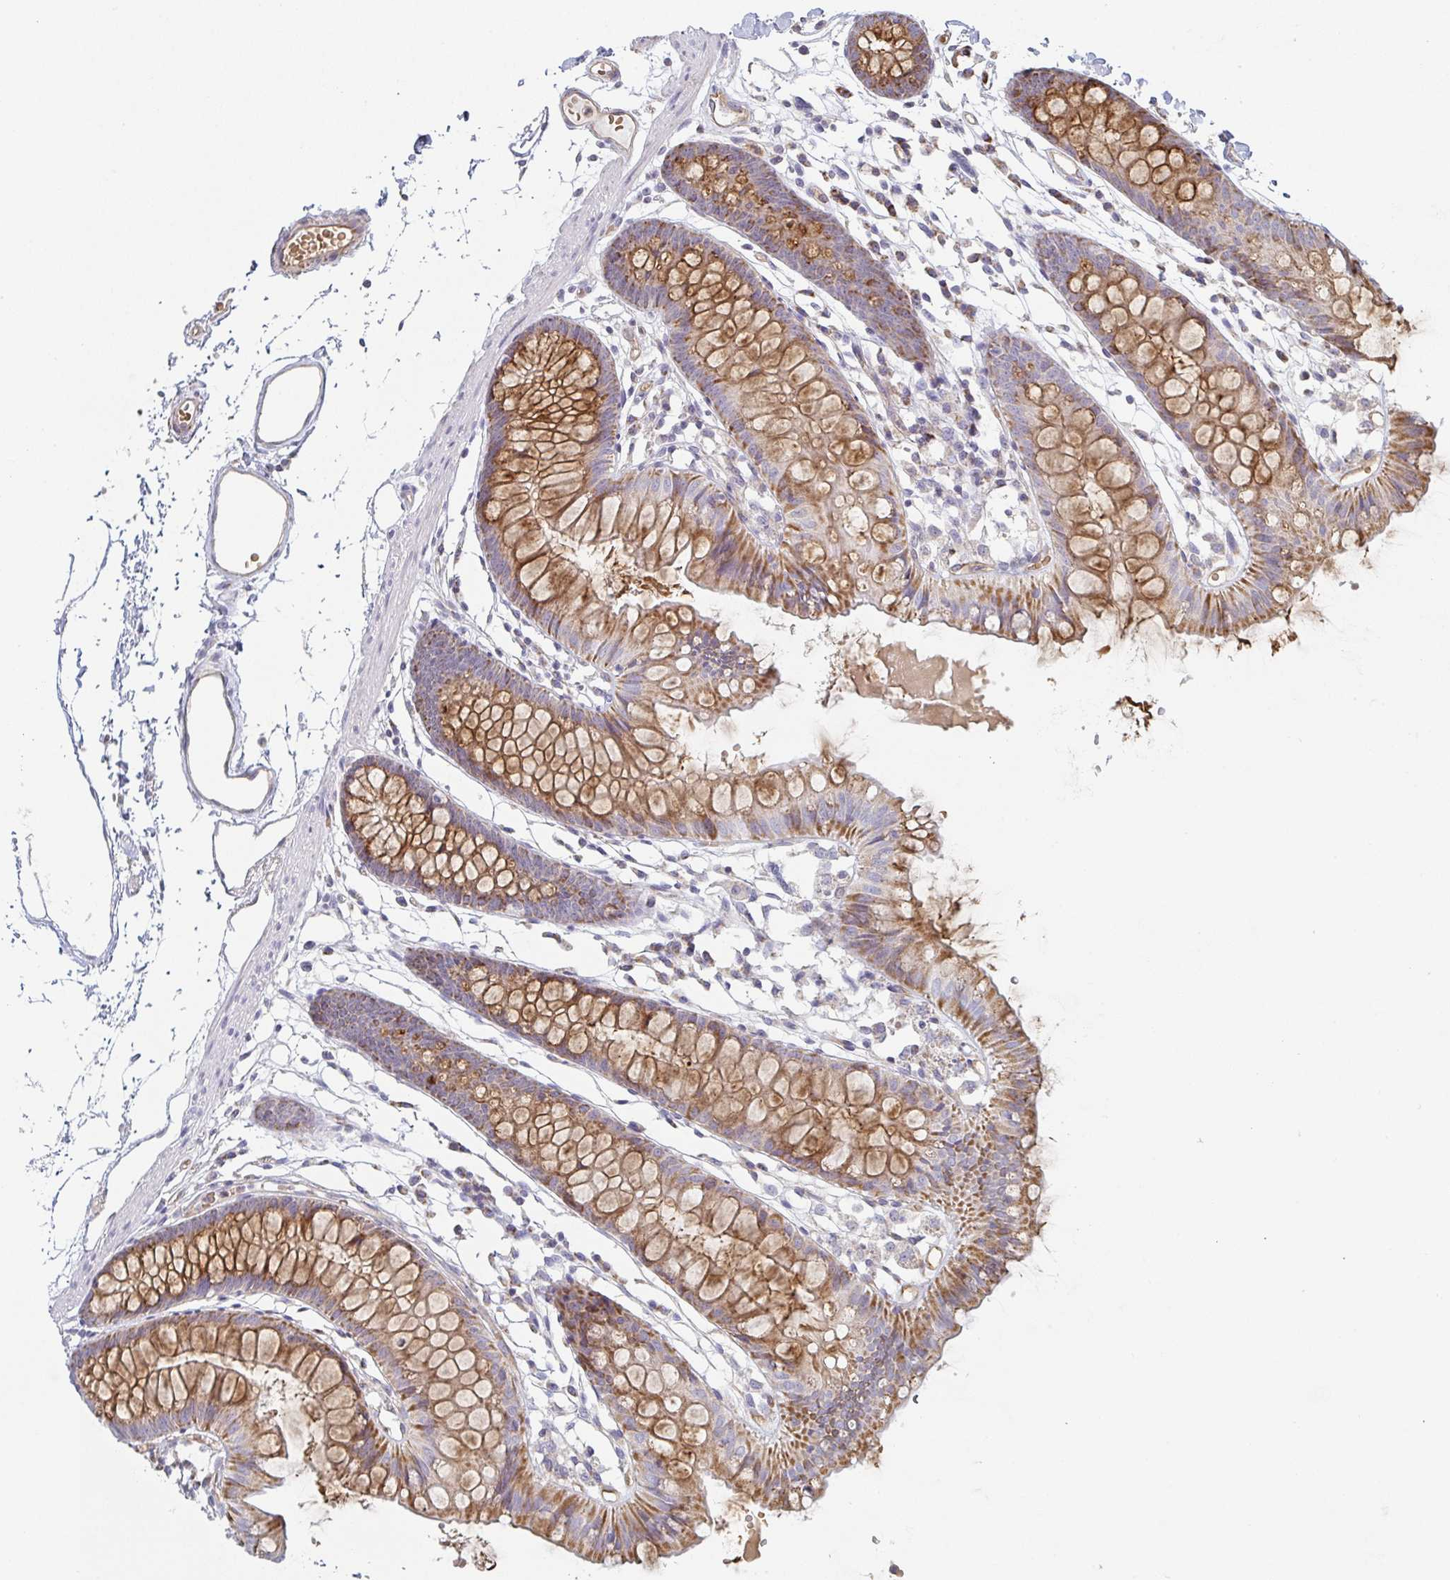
{"staining": {"intensity": "moderate", "quantity": "25%-75%", "location": "cytoplasmic/membranous"}, "tissue": "colon", "cell_type": "Endothelial cells", "image_type": "normal", "snomed": [{"axis": "morphology", "description": "Normal tissue, NOS"}, {"axis": "topography", "description": "Colon"}], "caption": "DAB (3,3'-diaminobenzidine) immunohistochemical staining of benign human colon demonstrates moderate cytoplasmic/membranous protein positivity in approximately 25%-75% of endothelial cells.", "gene": "ZNF526", "patient": {"sex": "female", "age": 84}}